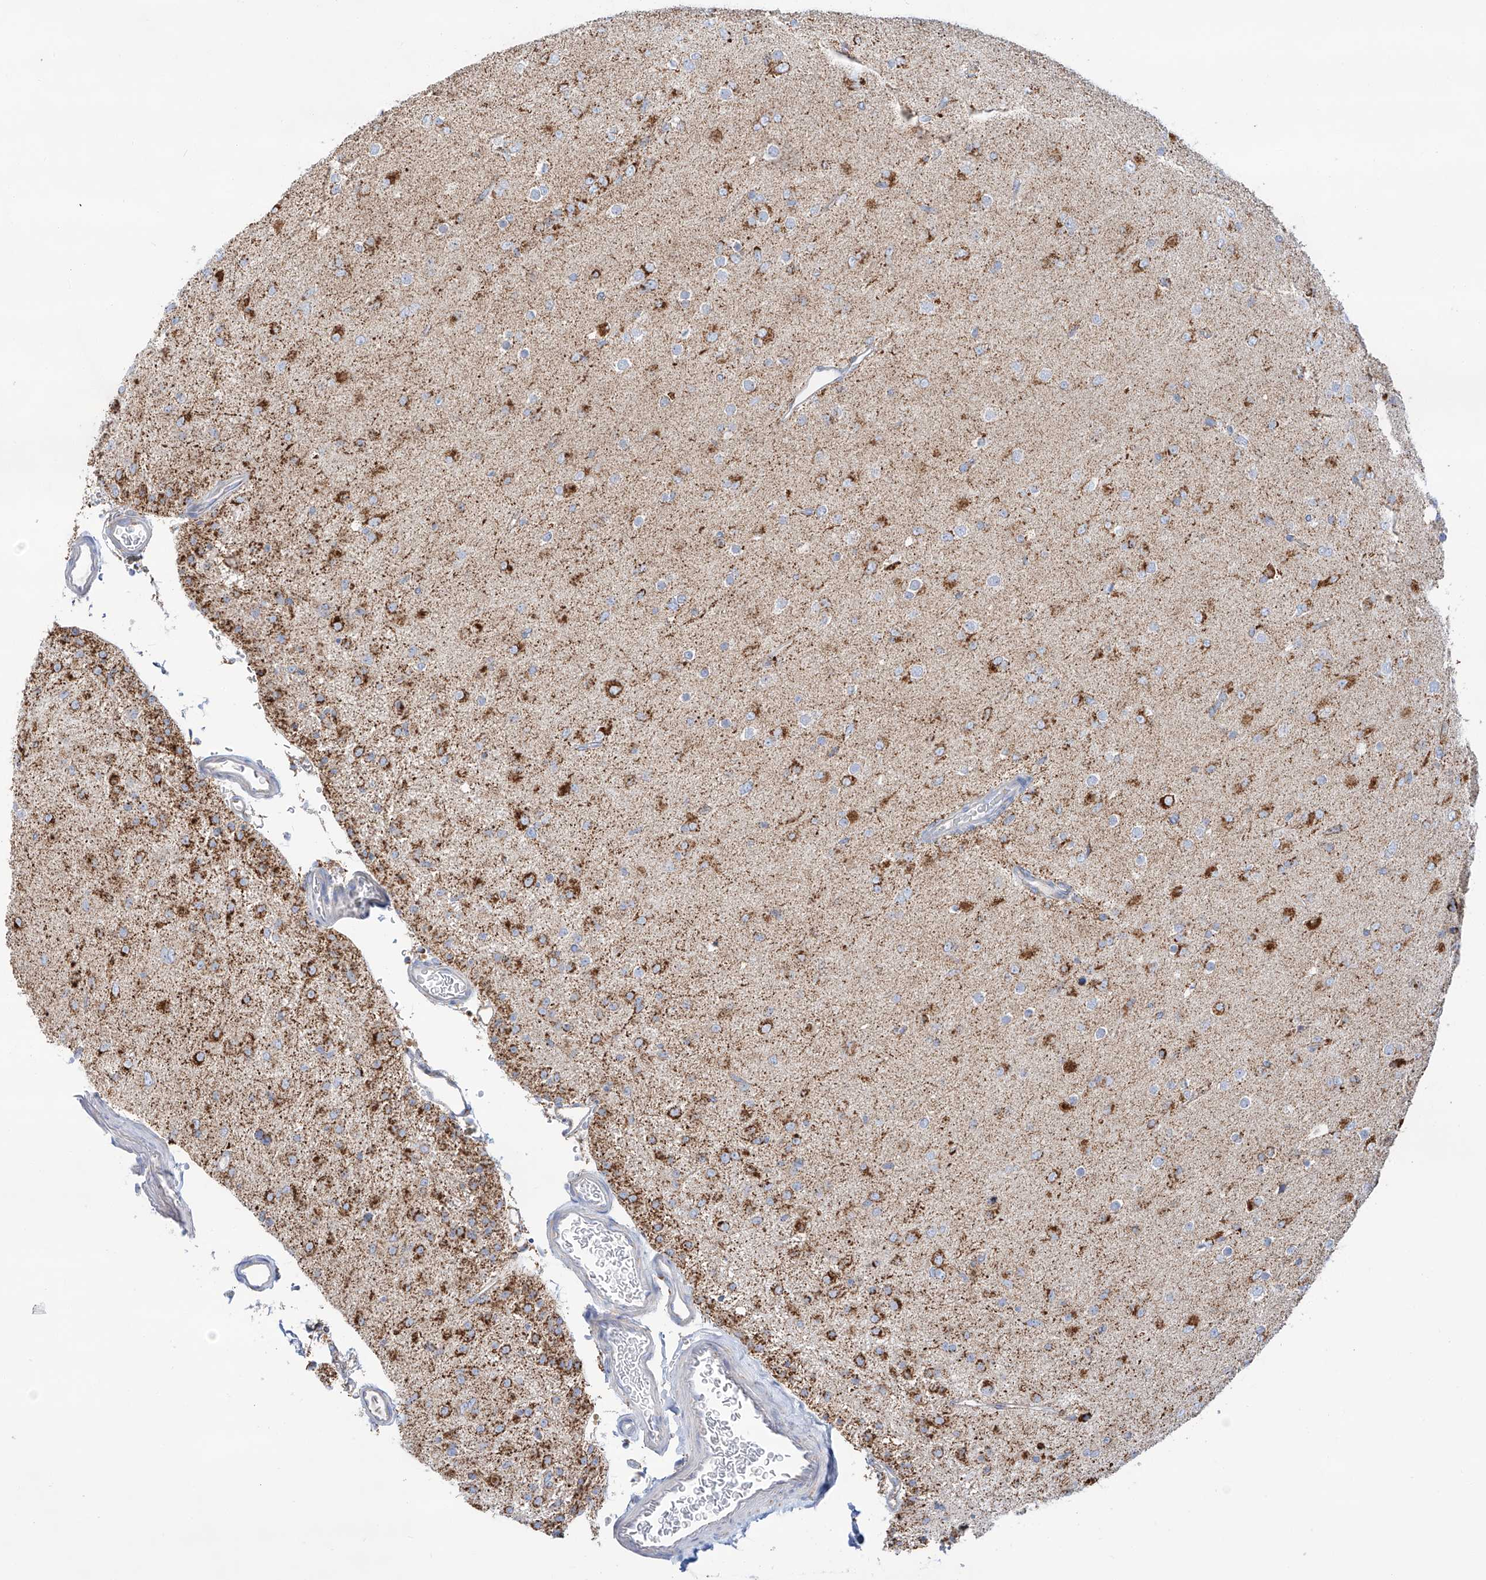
{"staining": {"intensity": "moderate", "quantity": "25%-75%", "location": "cytoplasmic/membranous"}, "tissue": "glioma", "cell_type": "Tumor cells", "image_type": "cancer", "snomed": [{"axis": "morphology", "description": "Glioma, malignant, Low grade"}, {"axis": "topography", "description": "Brain"}], "caption": "A brown stain highlights moderate cytoplasmic/membranous positivity of a protein in human glioma tumor cells.", "gene": "TTC27", "patient": {"sex": "male", "age": 65}}